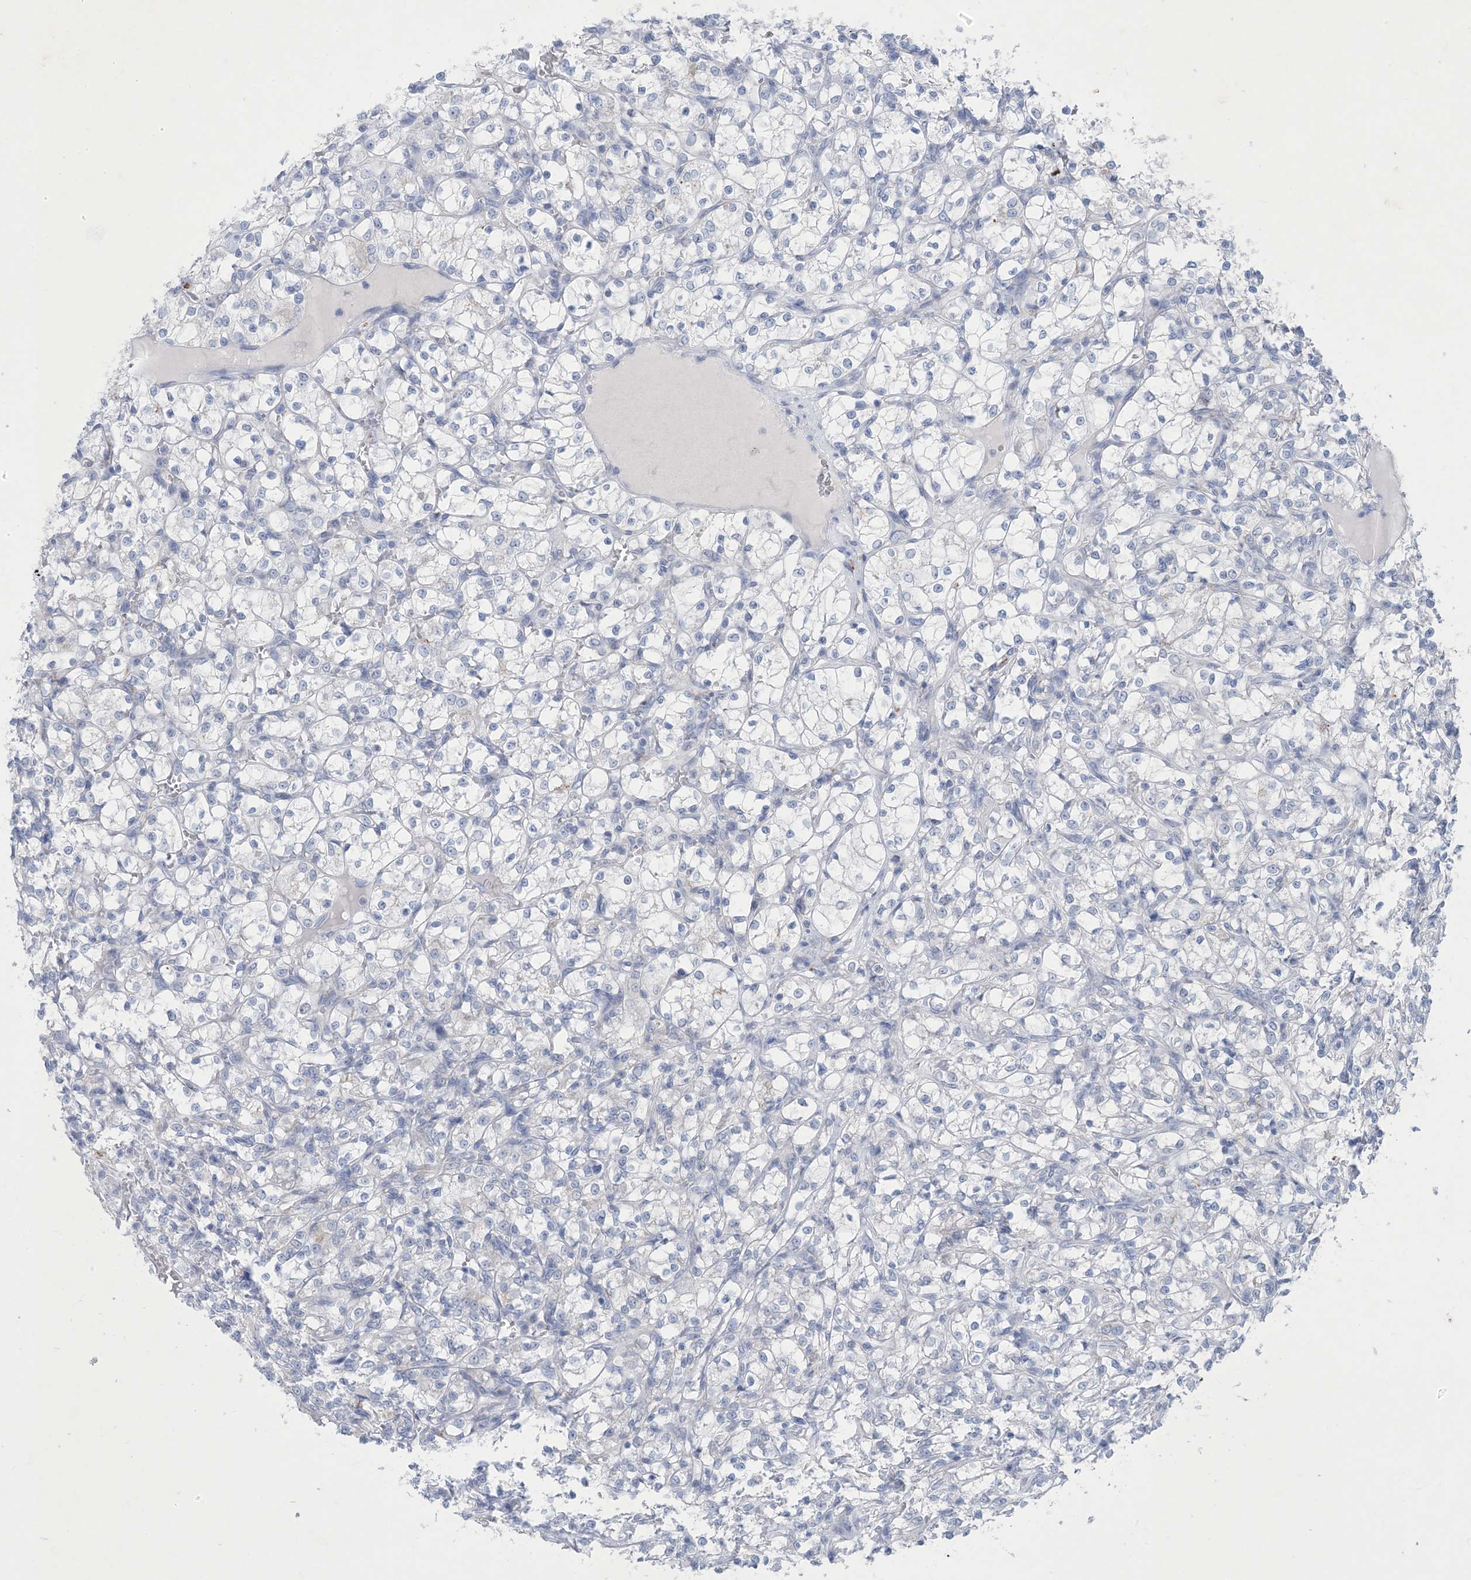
{"staining": {"intensity": "negative", "quantity": "none", "location": "none"}, "tissue": "renal cancer", "cell_type": "Tumor cells", "image_type": "cancer", "snomed": [{"axis": "morphology", "description": "Adenocarcinoma, NOS"}, {"axis": "topography", "description": "Kidney"}], "caption": "Histopathology image shows no significant protein staining in tumor cells of renal cancer (adenocarcinoma). The staining is performed using DAB brown chromogen with nuclei counter-stained in using hematoxylin.", "gene": "GABRG1", "patient": {"sex": "female", "age": 69}}